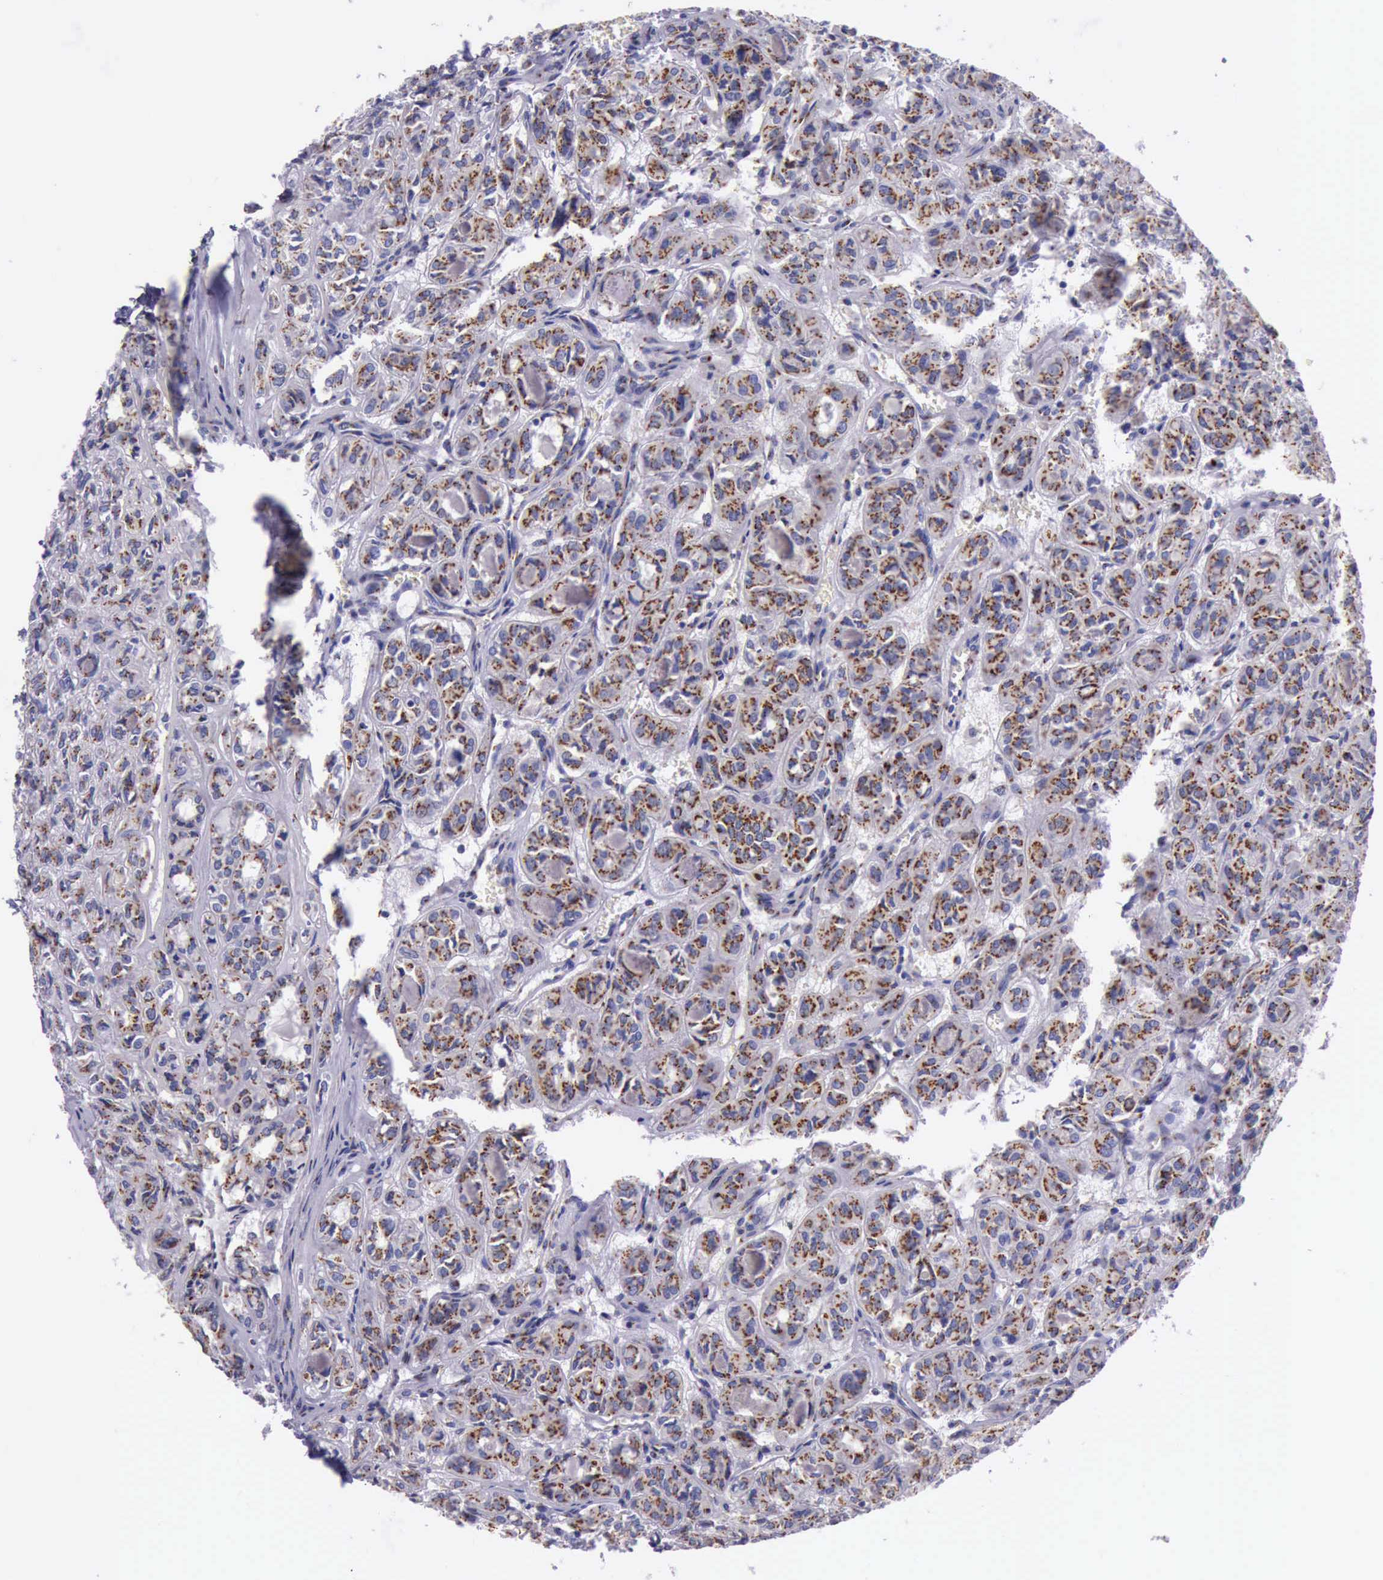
{"staining": {"intensity": "strong", "quantity": ">75%", "location": "cytoplasmic/membranous"}, "tissue": "thyroid cancer", "cell_type": "Tumor cells", "image_type": "cancer", "snomed": [{"axis": "morphology", "description": "Follicular adenoma carcinoma, NOS"}, {"axis": "topography", "description": "Thyroid gland"}], "caption": "A high amount of strong cytoplasmic/membranous expression is identified in about >75% of tumor cells in thyroid cancer tissue.", "gene": "GOLGA5", "patient": {"sex": "female", "age": 71}}